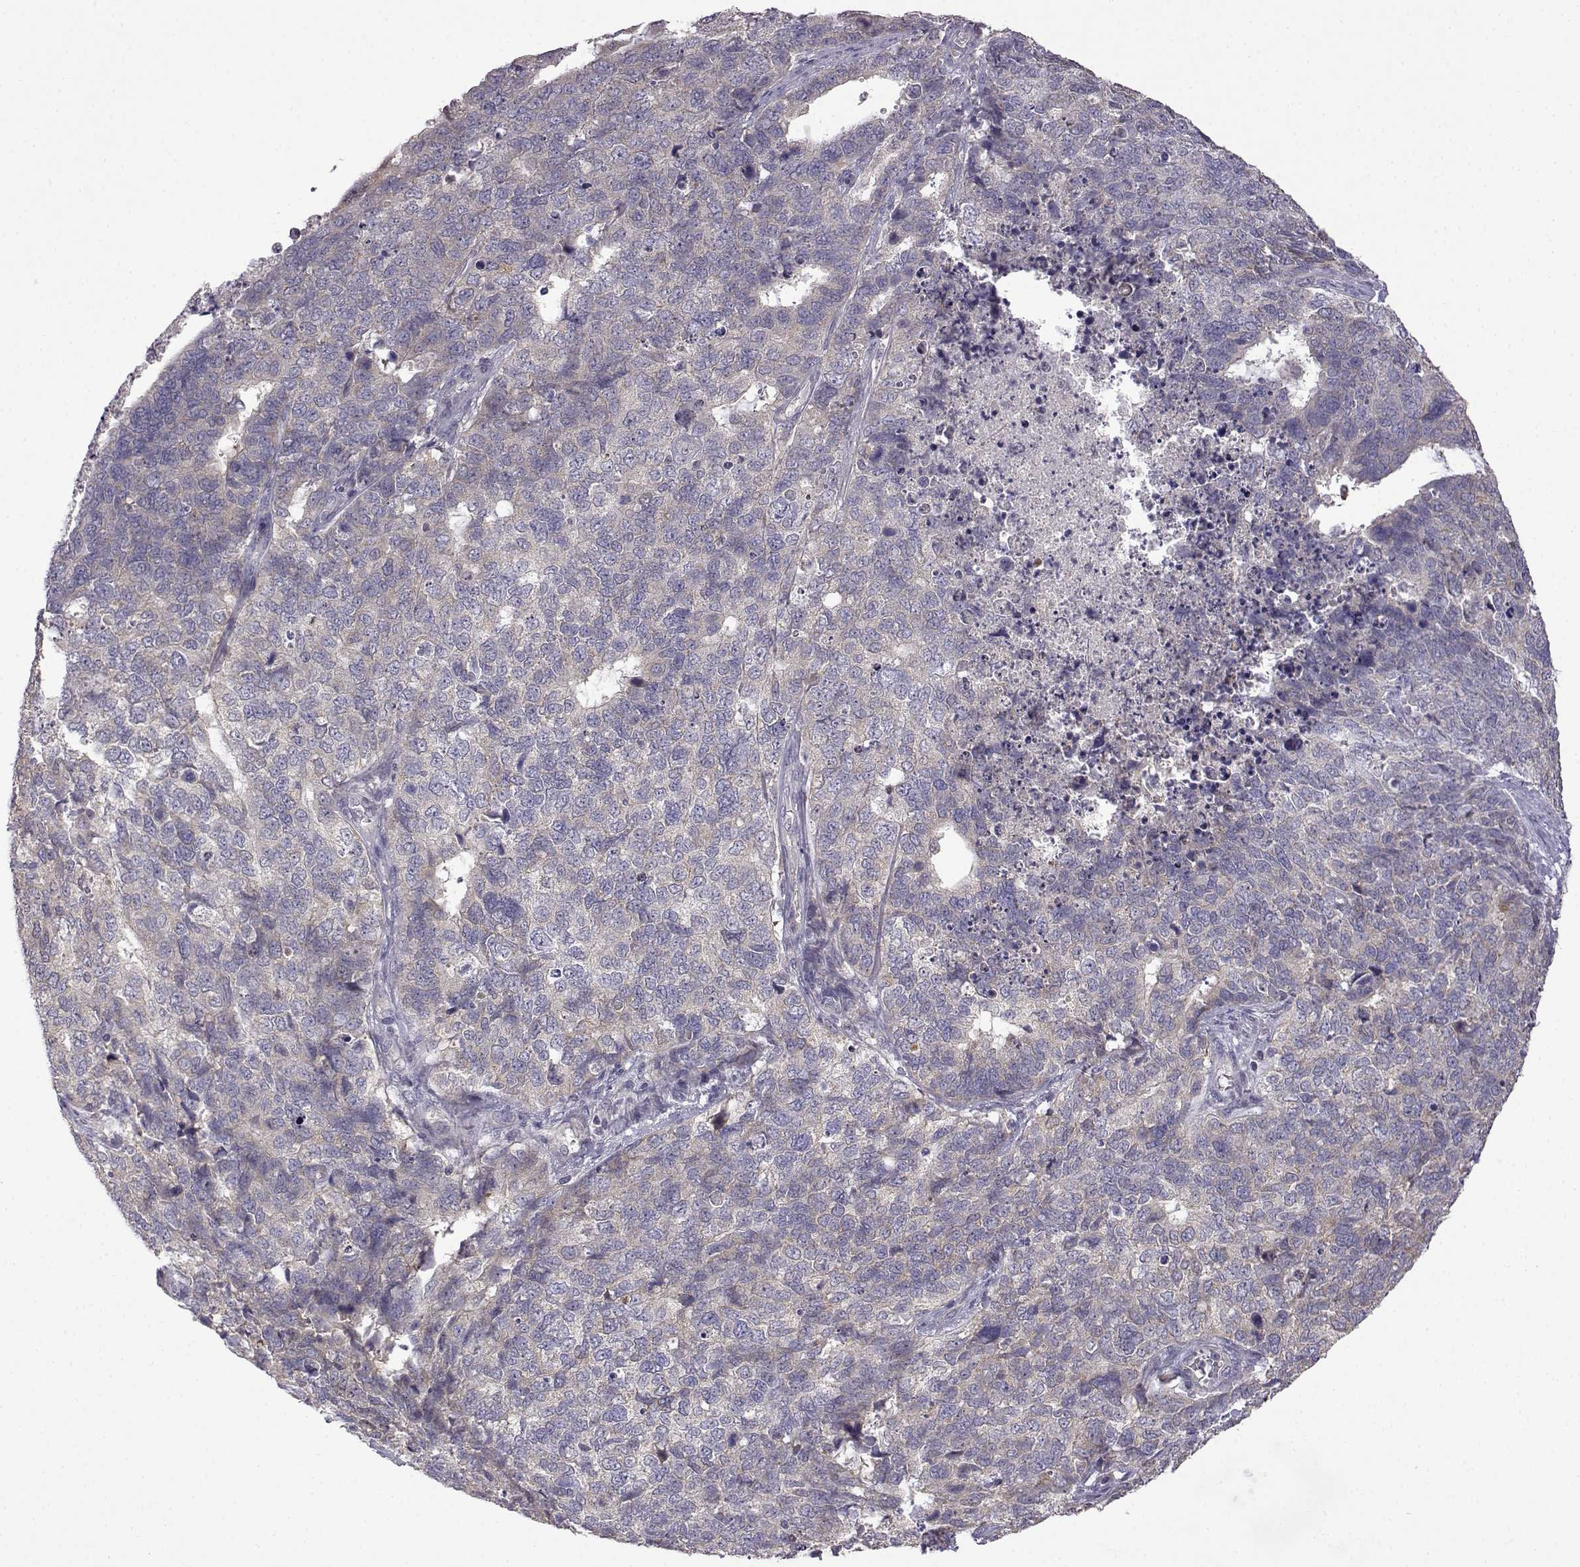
{"staining": {"intensity": "negative", "quantity": "none", "location": "none"}, "tissue": "cervical cancer", "cell_type": "Tumor cells", "image_type": "cancer", "snomed": [{"axis": "morphology", "description": "Squamous cell carcinoma, NOS"}, {"axis": "topography", "description": "Cervix"}], "caption": "Immunohistochemistry (IHC) image of cervical squamous cell carcinoma stained for a protein (brown), which reveals no positivity in tumor cells.", "gene": "VGF", "patient": {"sex": "female", "age": 63}}